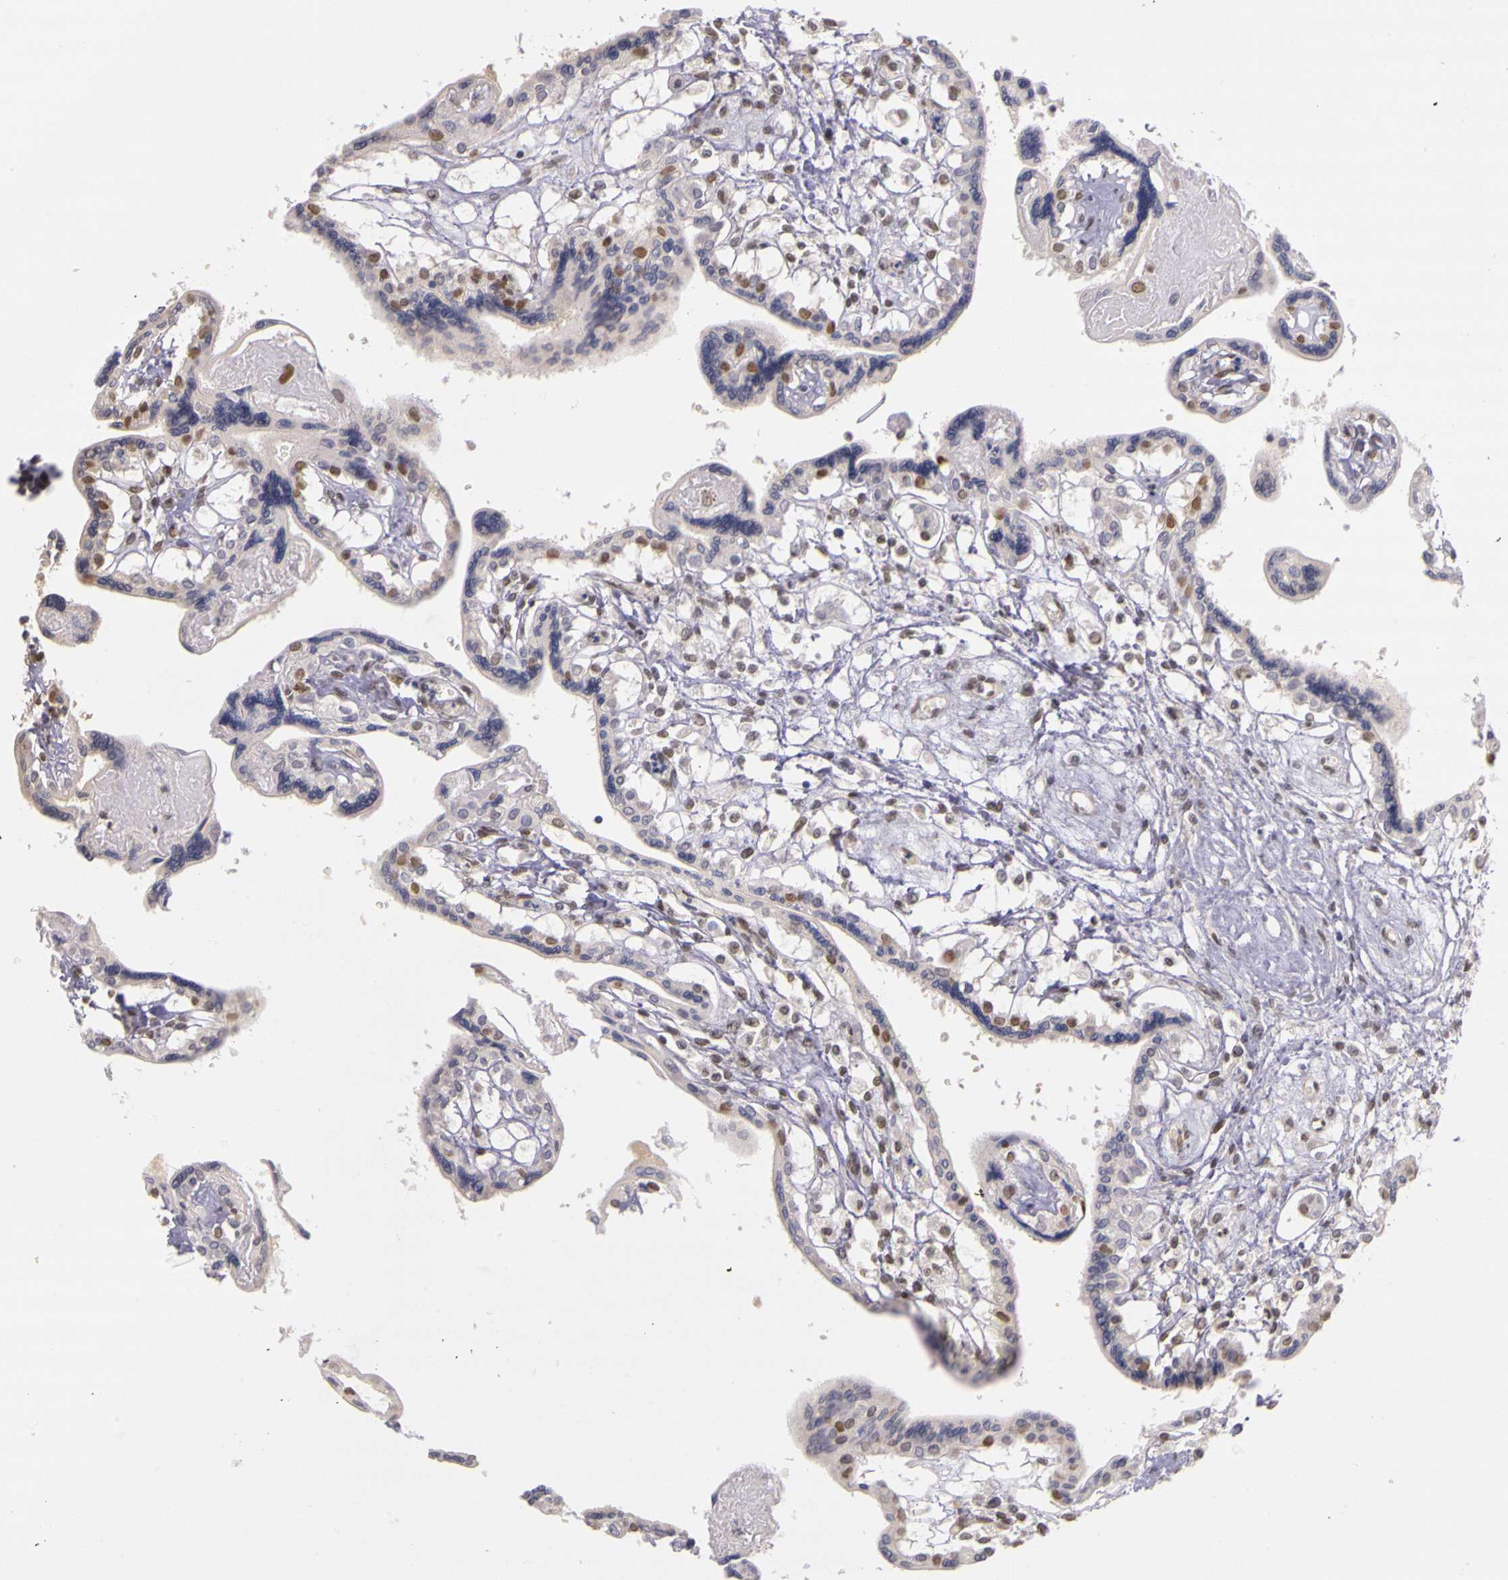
{"staining": {"intensity": "moderate", "quantity": "25%-75%", "location": "nuclear"}, "tissue": "placenta", "cell_type": "Decidual cells", "image_type": "normal", "snomed": [{"axis": "morphology", "description": "Normal tissue, NOS"}, {"axis": "topography", "description": "Placenta"}], "caption": "Immunohistochemistry image of unremarkable placenta: placenta stained using immunohistochemistry (IHC) exhibits medium levels of moderate protein expression localized specifically in the nuclear of decidual cells, appearing as a nuclear brown color.", "gene": "WDR13", "patient": {"sex": "female", "age": 31}}